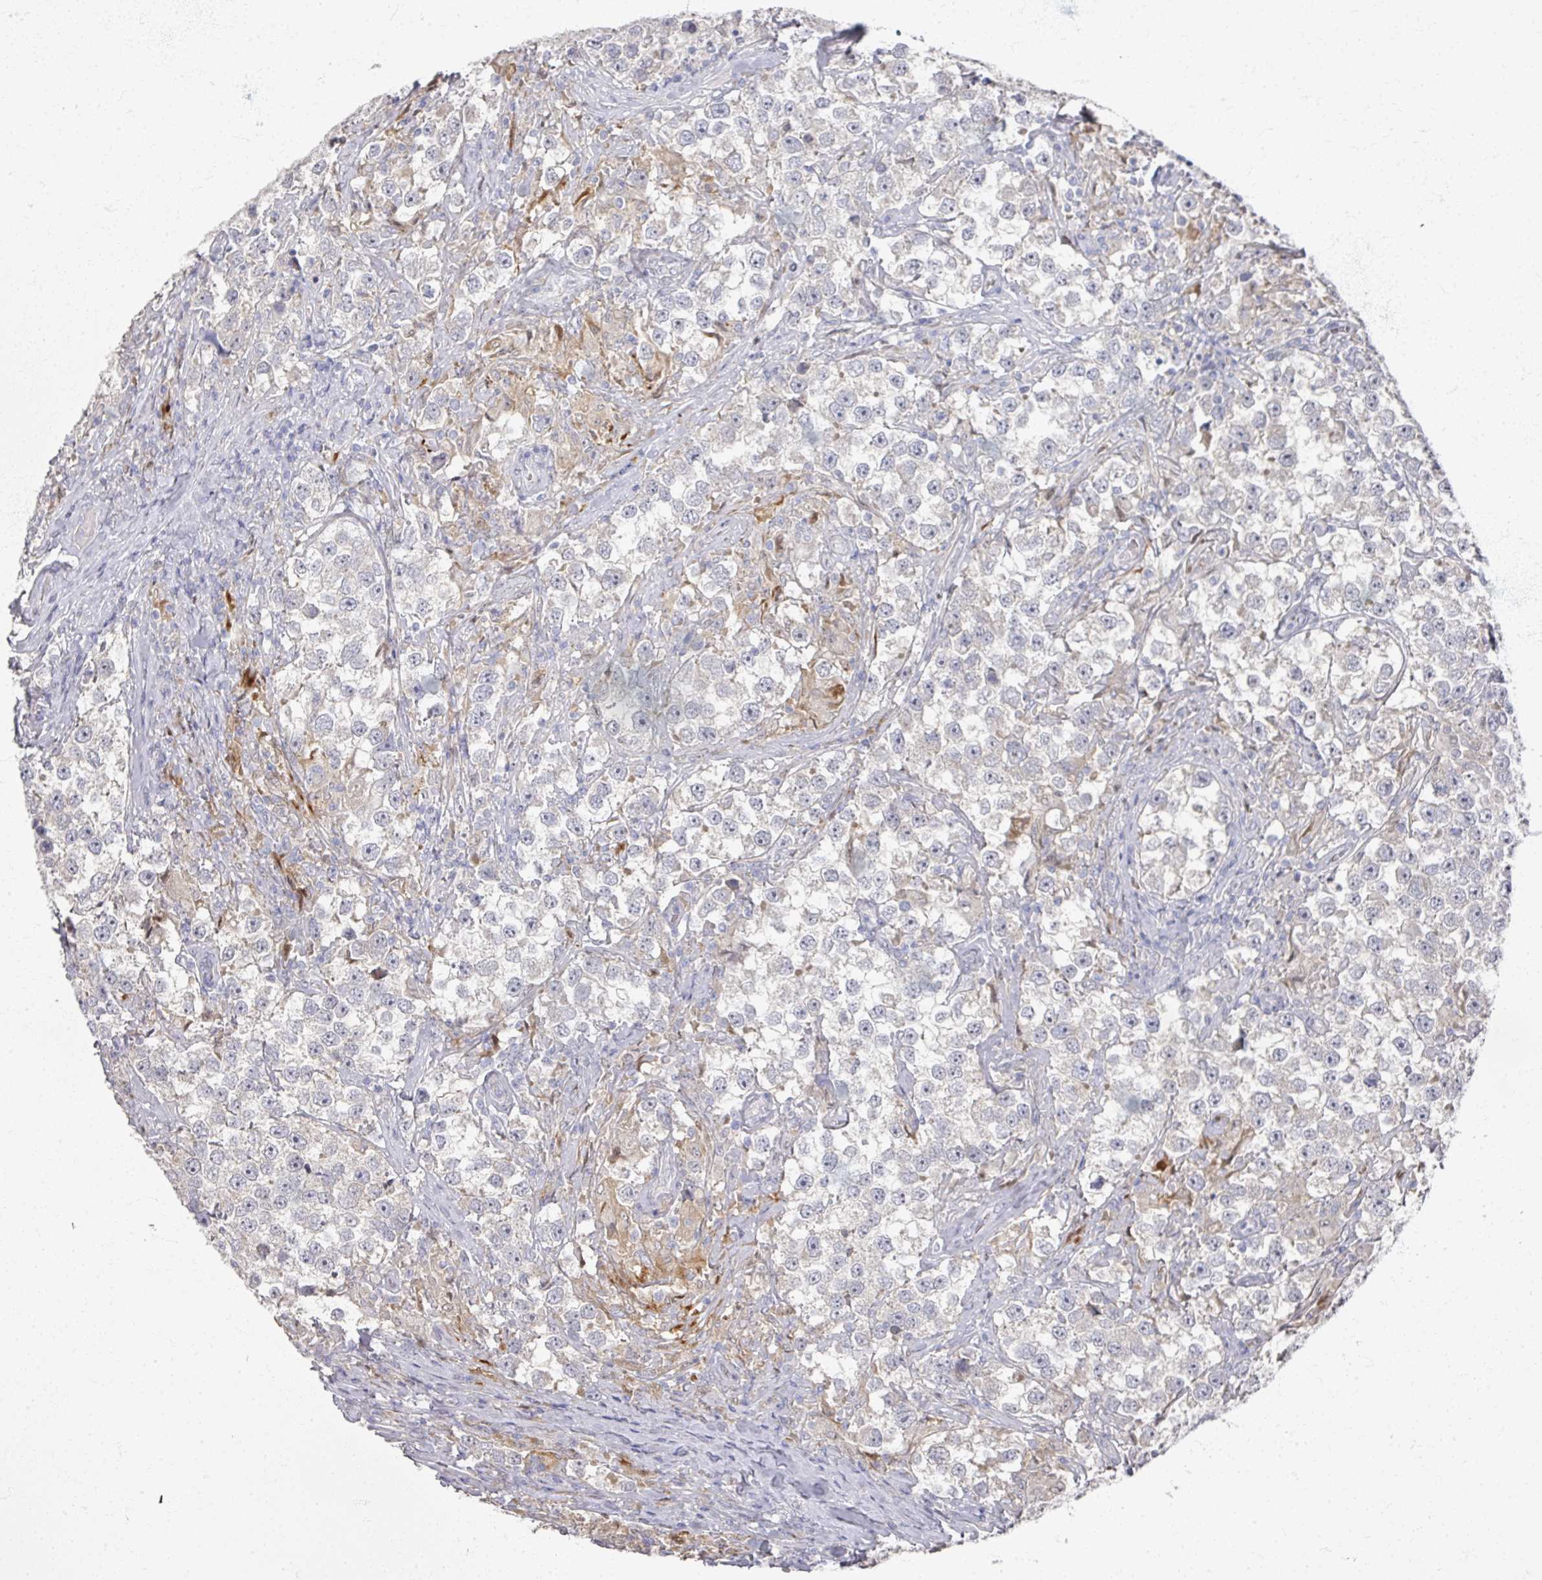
{"staining": {"intensity": "negative", "quantity": "none", "location": "none"}, "tissue": "testis cancer", "cell_type": "Tumor cells", "image_type": "cancer", "snomed": [{"axis": "morphology", "description": "Seminoma, NOS"}, {"axis": "topography", "description": "Testis"}], "caption": "Tumor cells are negative for brown protein staining in testis cancer.", "gene": "TTYH3", "patient": {"sex": "male", "age": 46}}